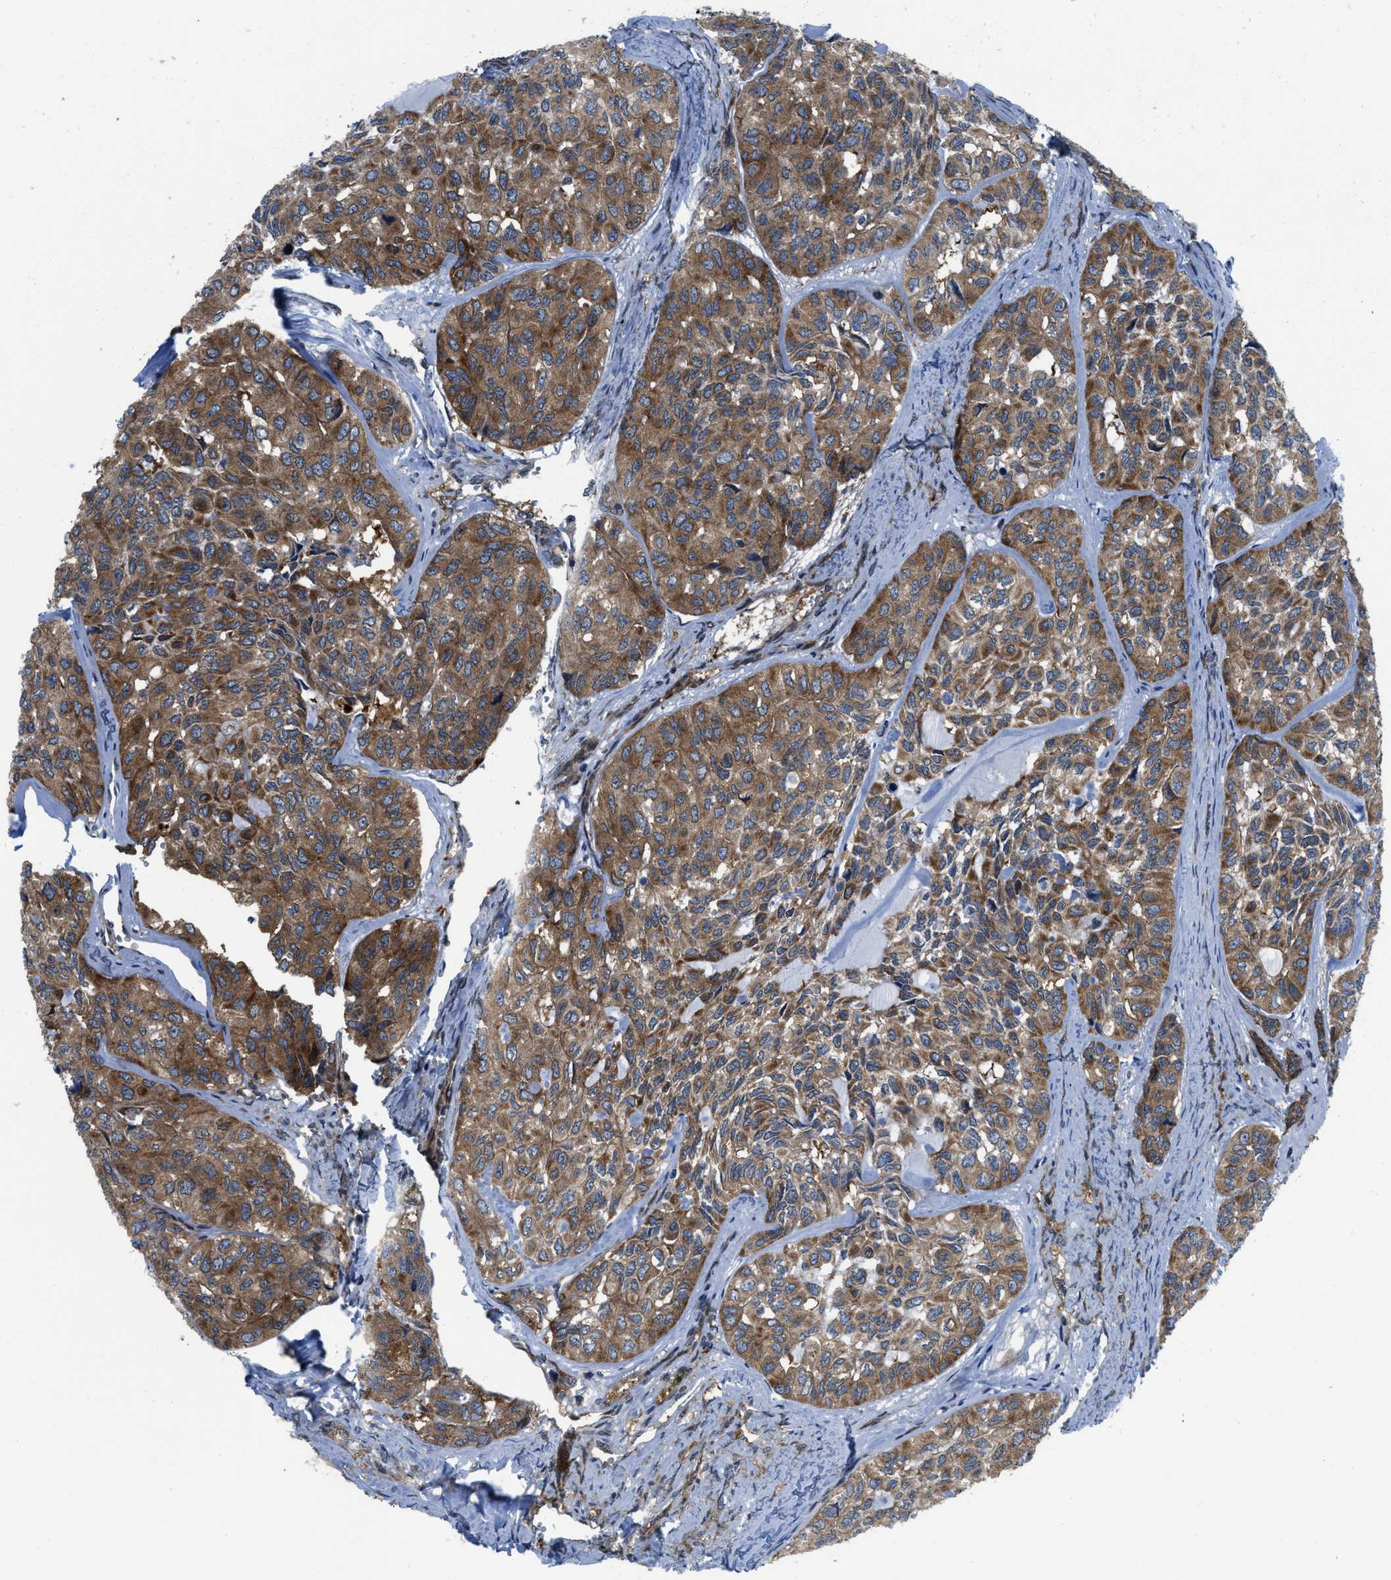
{"staining": {"intensity": "moderate", "quantity": ">75%", "location": "cytoplasmic/membranous"}, "tissue": "head and neck cancer", "cell_type": "Tumor cells", "image_type": "cancer", "snomed": [{"axis": "morphology", "description": "Adenocarcinoma, NOS"}, {"axis": "topography", "description": "Salivary gland, NOS"}, {"axis": "topography", "description": "Head-Neck"}], "caption": "A histopathology image of human head and neck cancer (adenocarcinoma) stained for a protein reveals moderate cytoplasmic/membranous brown staining in tumor cells.", "gene": "PPP2CB", "patient": {"sex": "female", "age": 76}}